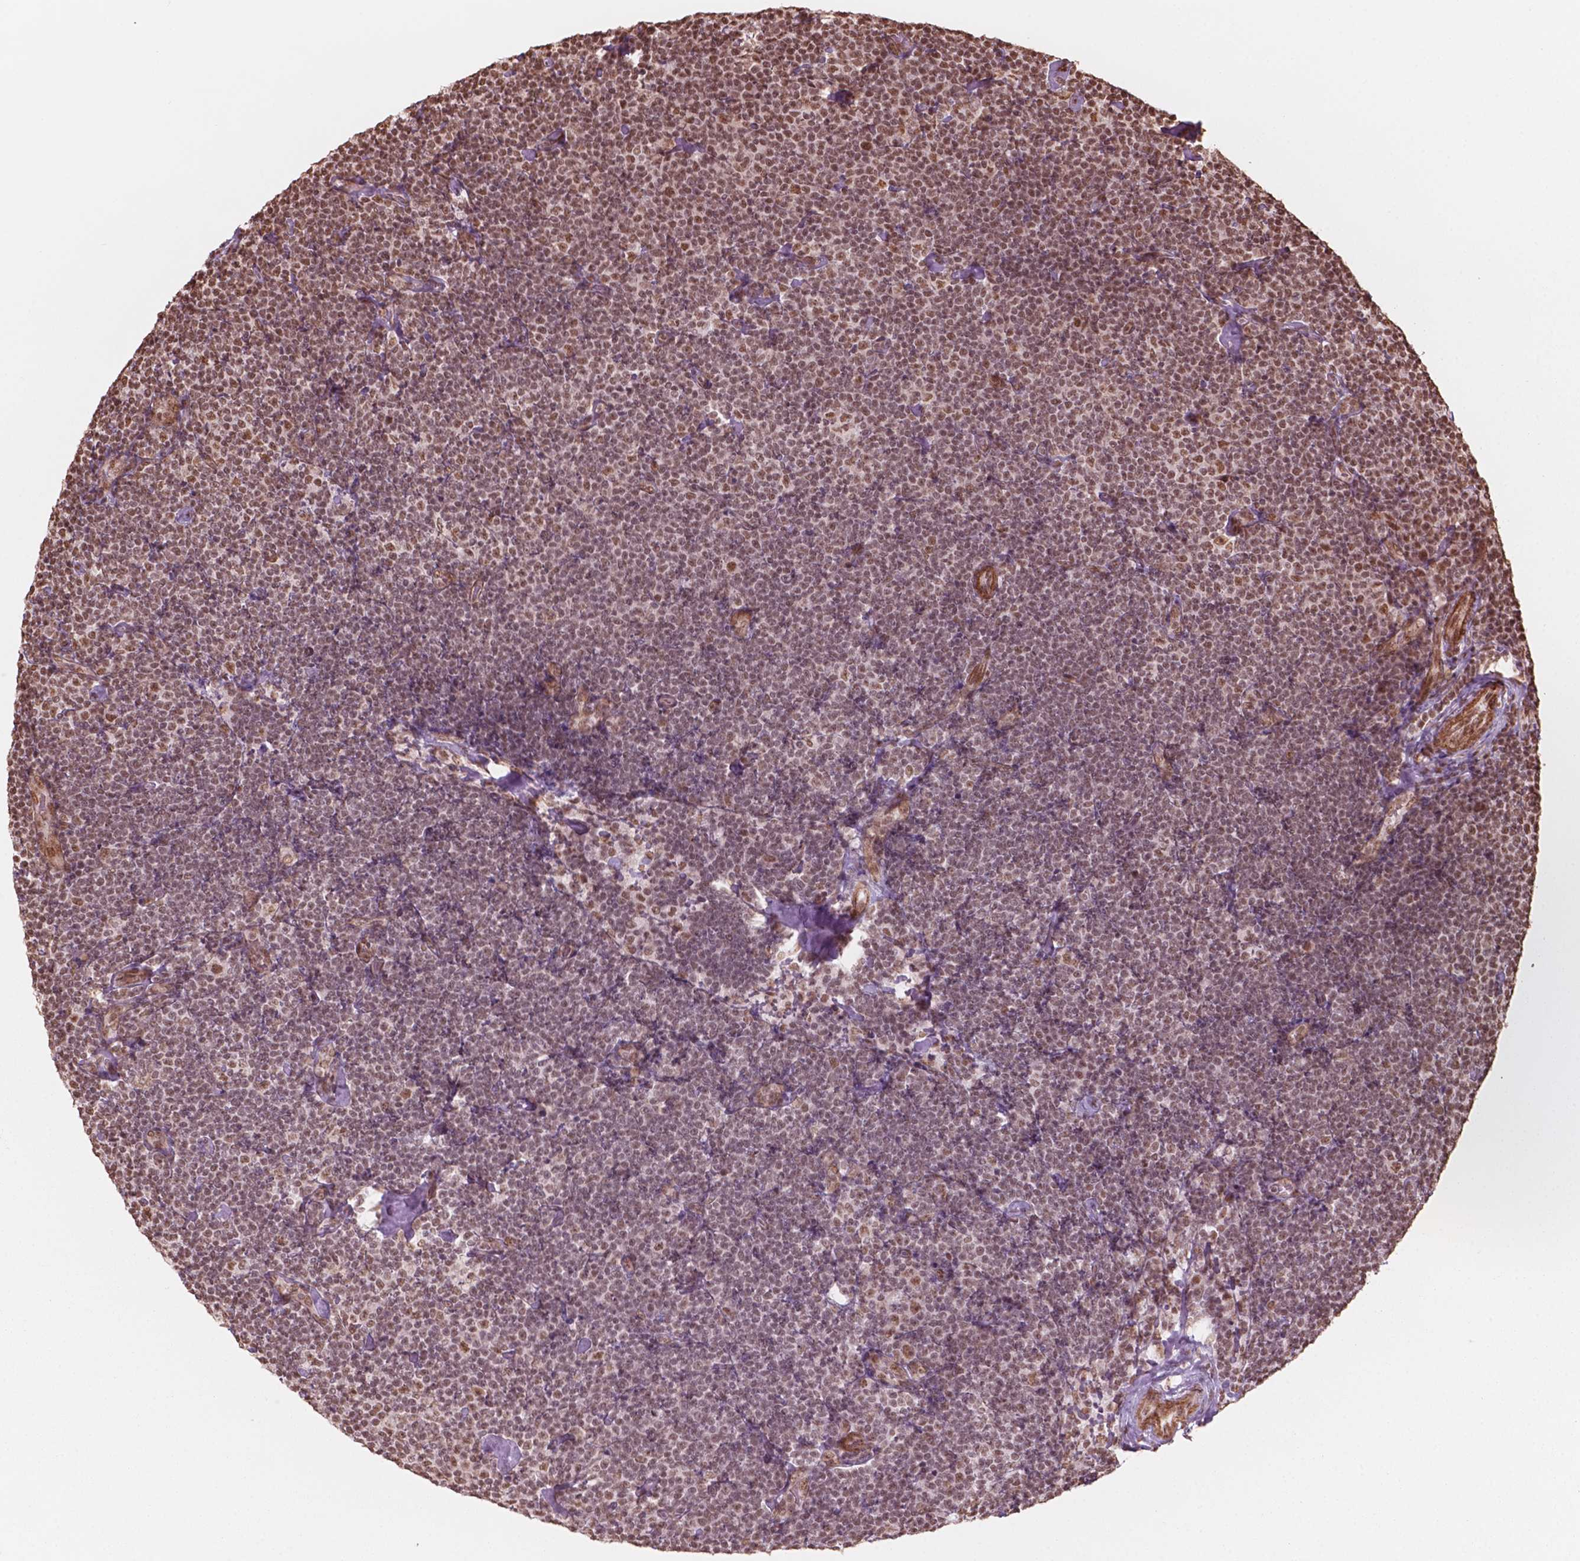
{"staining": {"intensity": "moderate", "quantity": ">75%", "location": "nuclear"}, "tissue": "lymphoma", "cell_type": "Tumor cells", "image_type": "cancer", "snomed": [{"axis": "morphology", "description": "Malignant lymphoma, non-Hodgkin's type, Low grade"}, {"axis": "topography", "description": "Lymph node"}], "caption": "A micrograph of human low-grade malignant lymphoma, non-Hodgkin's type stained for a protein displays moderate nuclear brown staining in tumor cells.", "gene": "GTF3C5", "patient": {"sex": "male", "age": 81}}